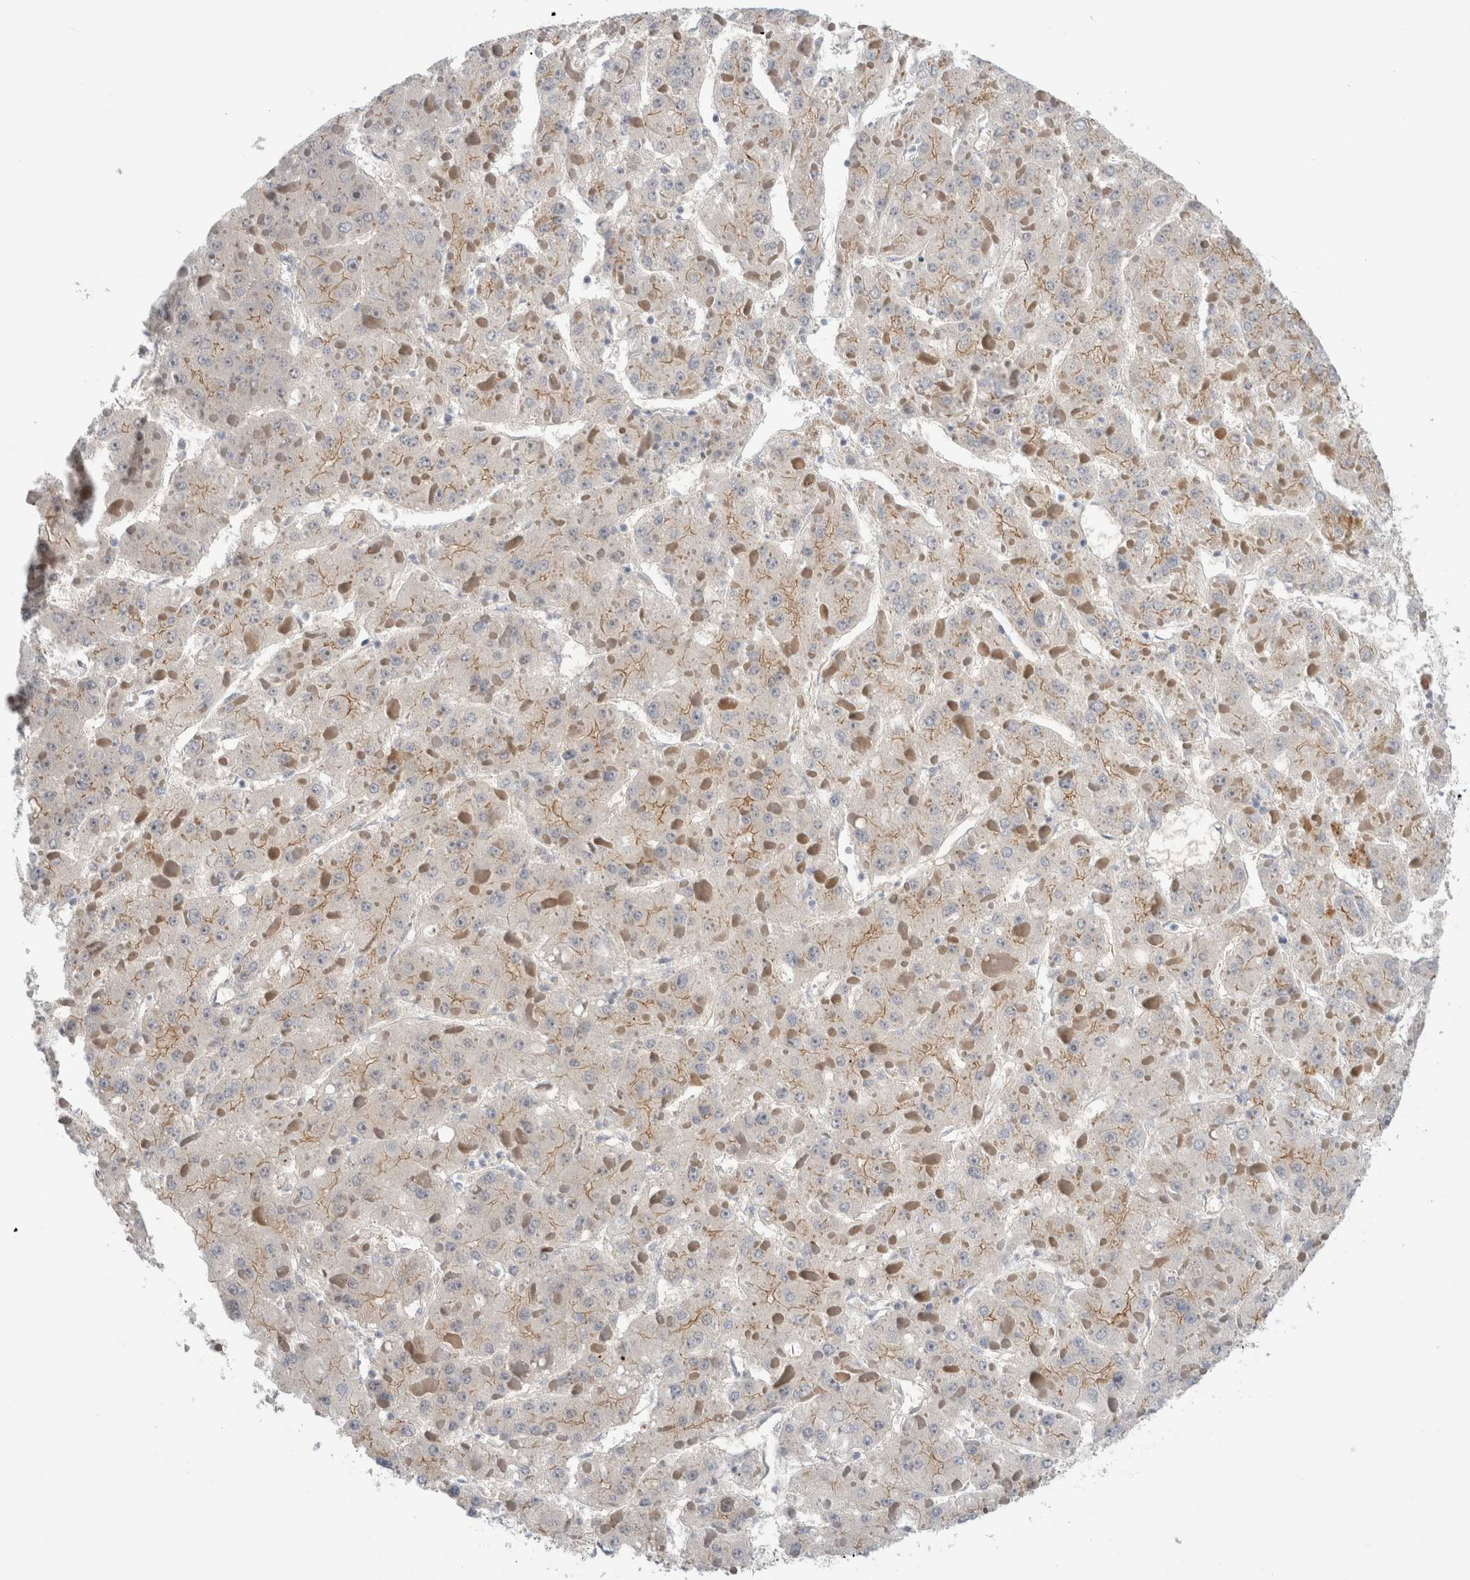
{"staining": {"intensity": "weak", "quantity": "<25%", "location": "cytoplasmic/membranous"}, "tissue": "liver cancer", "cell_type": "Tumor cells", "image_type": "cancer", "snomed": [{"axis": "morphology", "description": "Carcinoma, Hepatocellular, NOS"}, {"axis": "topography", "description": "Liver"}], "caption": "This is an IHC image of liver hepatocellular carcinoma. There is no staining in tumor cells.", "gene": "TAFA5", "patient": {"sex": "female", "age": 73}}